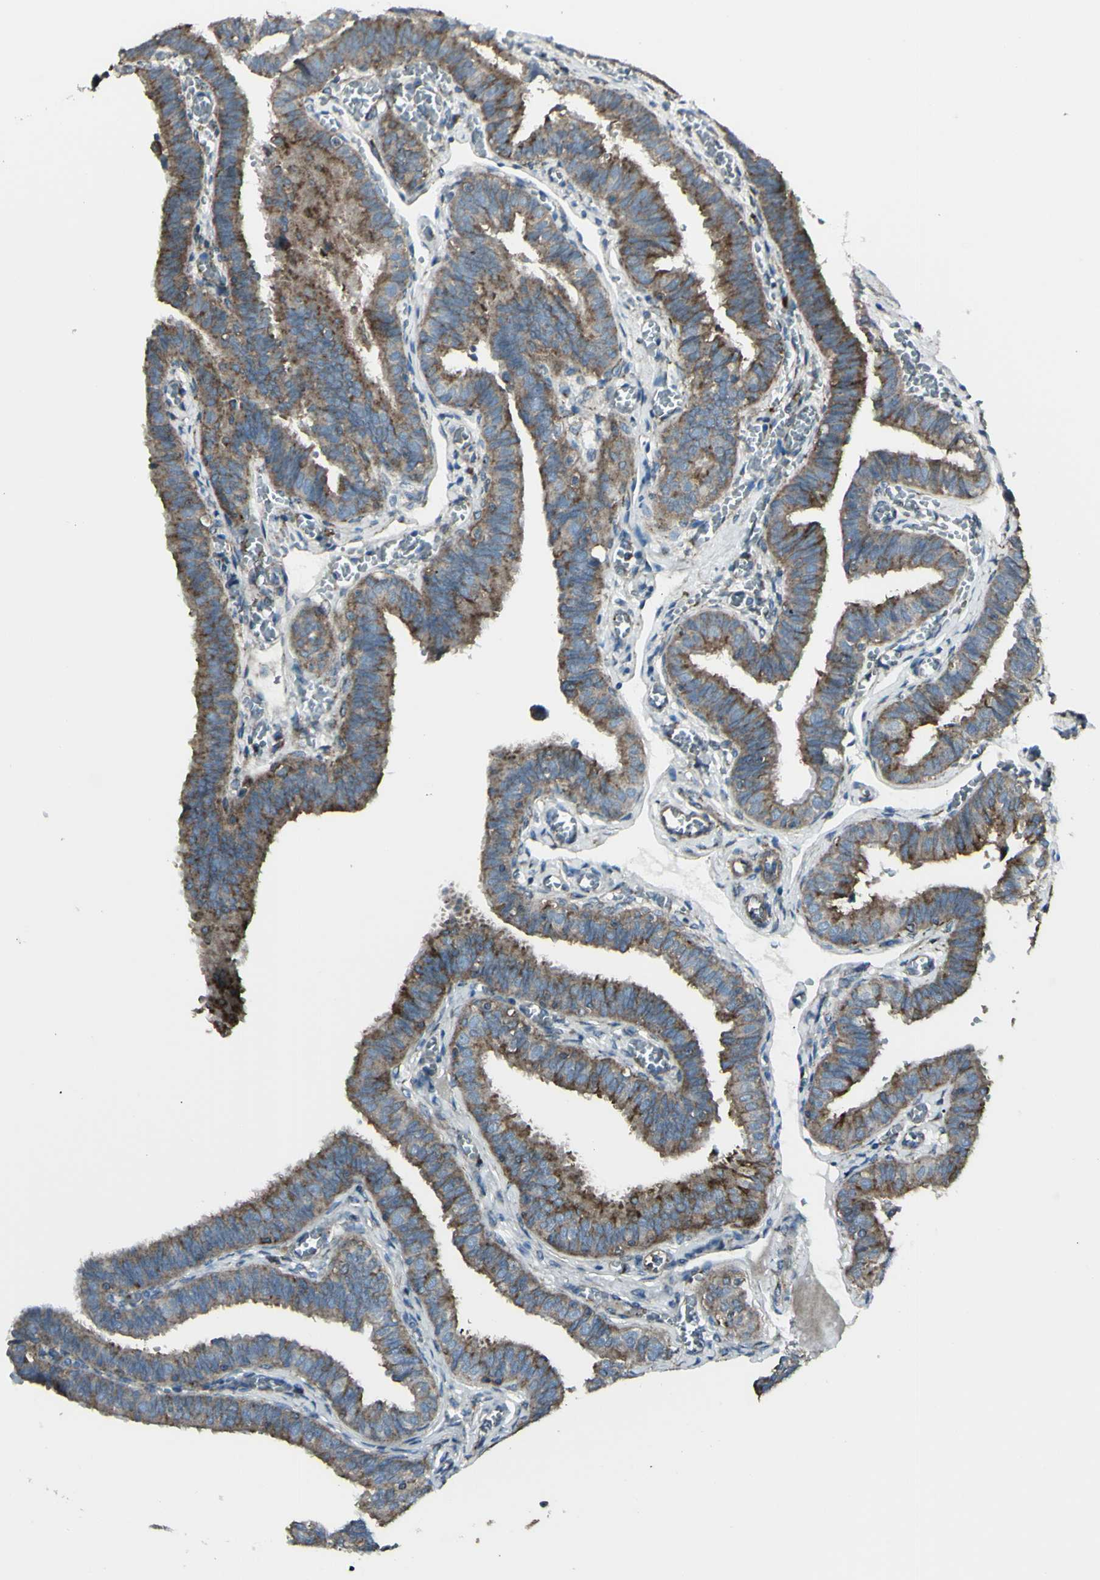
{"staining": {"intensity": "moderate", "quantity": ">75%", "location": "cytoplasmic/membranous"}, "tissue": "fallopian tube", "cell_type": "Glandular cells", "image_type": "normal", "snomed": [{"axis": "morphology", "description": "Normal tissue, NOS"}, {"axis": "topography", "description": "Fallopian tube"}], "caption": "An image of fallopian tube stained for a protein displays moderate cytoplasmic/membranous brown staining in glandular cells.", "gene": "NAPA", "patient": {"sex": "female", "age": 46}}